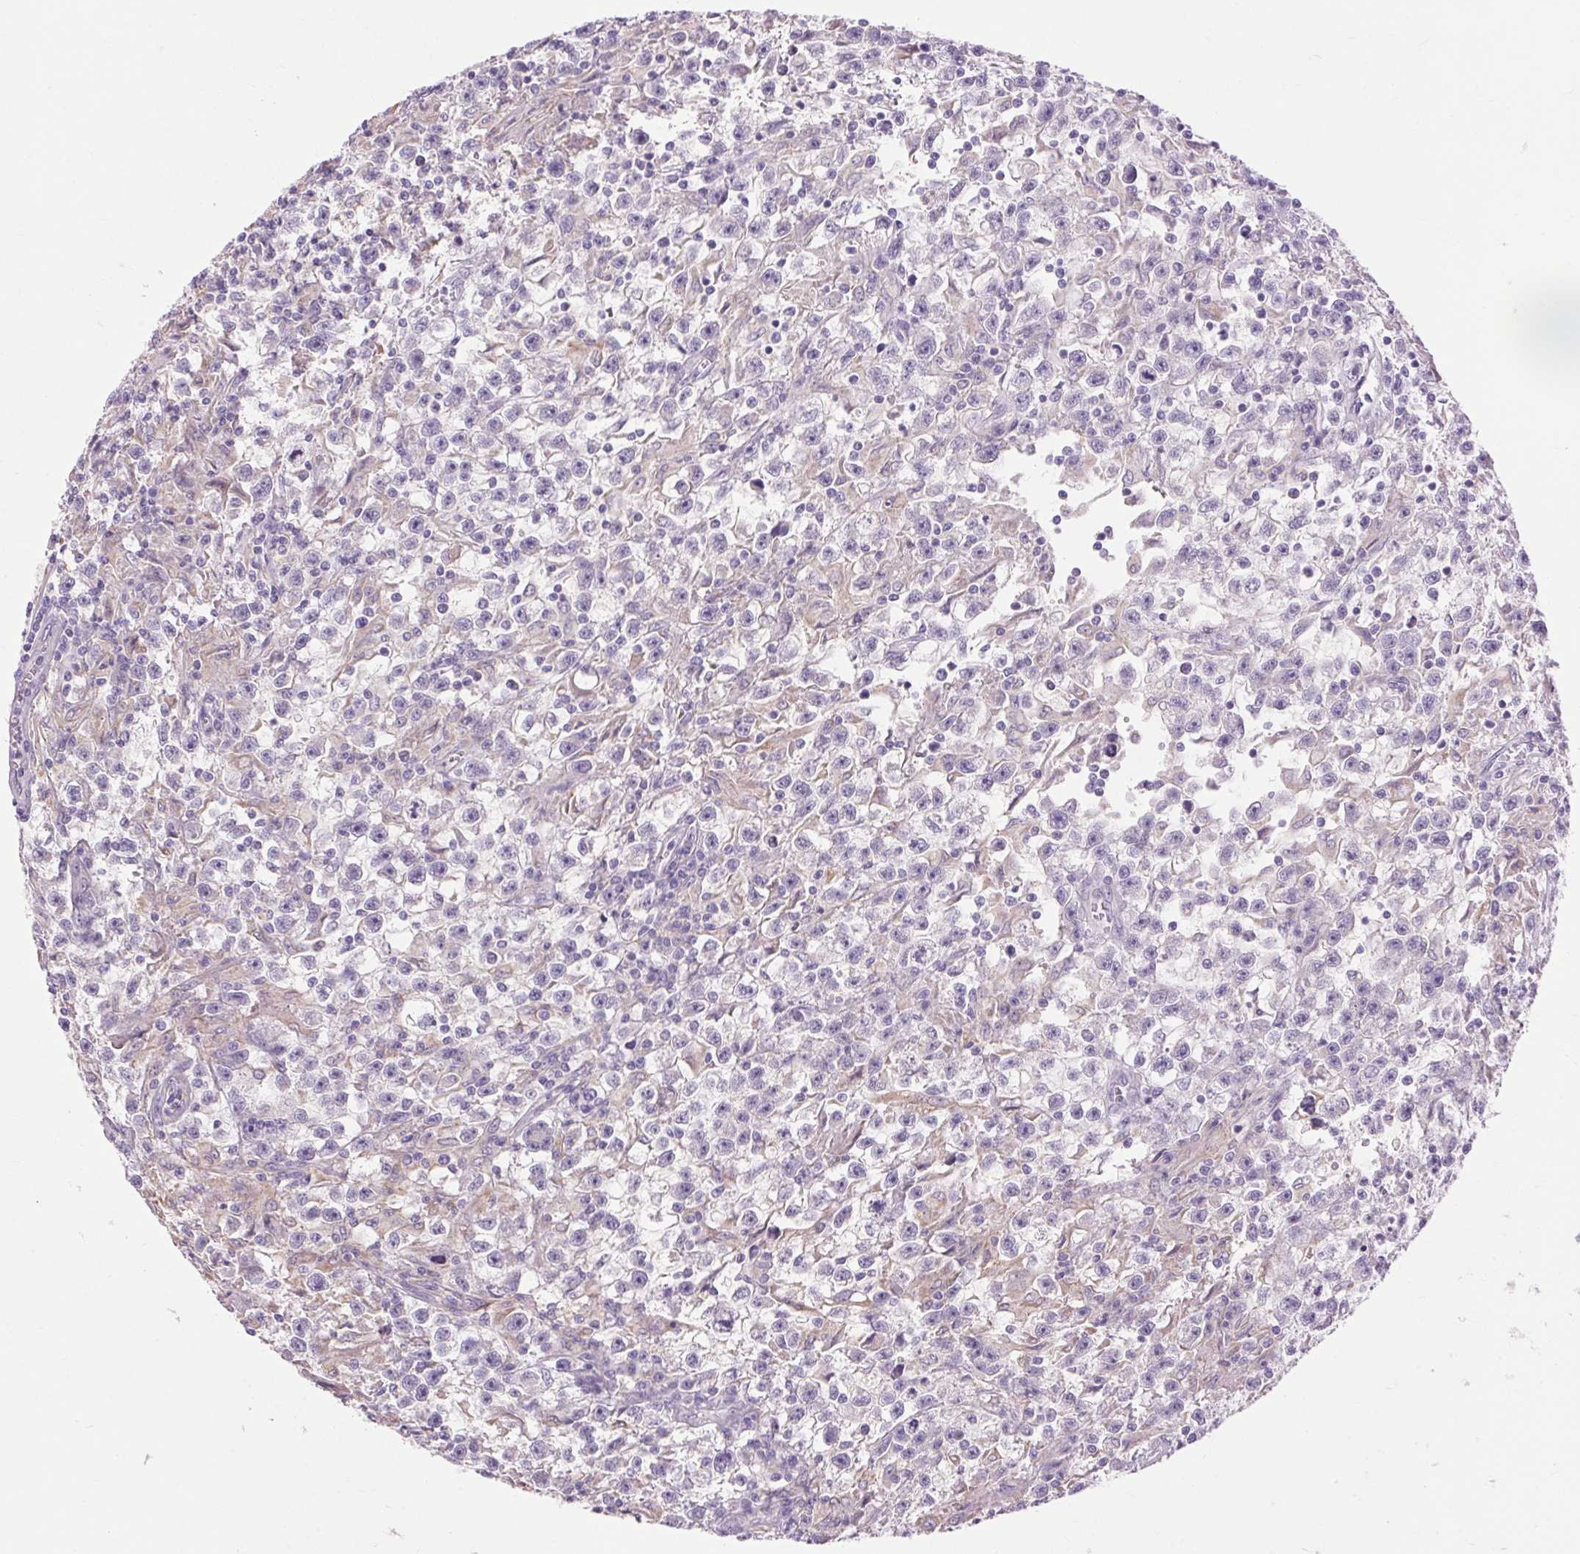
{"staining": {"intensity": "negative", "quantity": "none", "location": "none"}, "tissue": "testis cancer", "cell_type": "Tumor cells", "image_type": "cancer", "snomed": [{"axis": "morphology", "description": "Seminoma, NOS"}, {"axis": "topography", "description": "Testis"}], "caption": "Immunohistochemistry image of human testis cancer (seminoma) stained for a protein (brown), which reveals no expression in tumor cells.", "gene": "SOWAHC", "patient": {"sex": "male", "age": 31}}